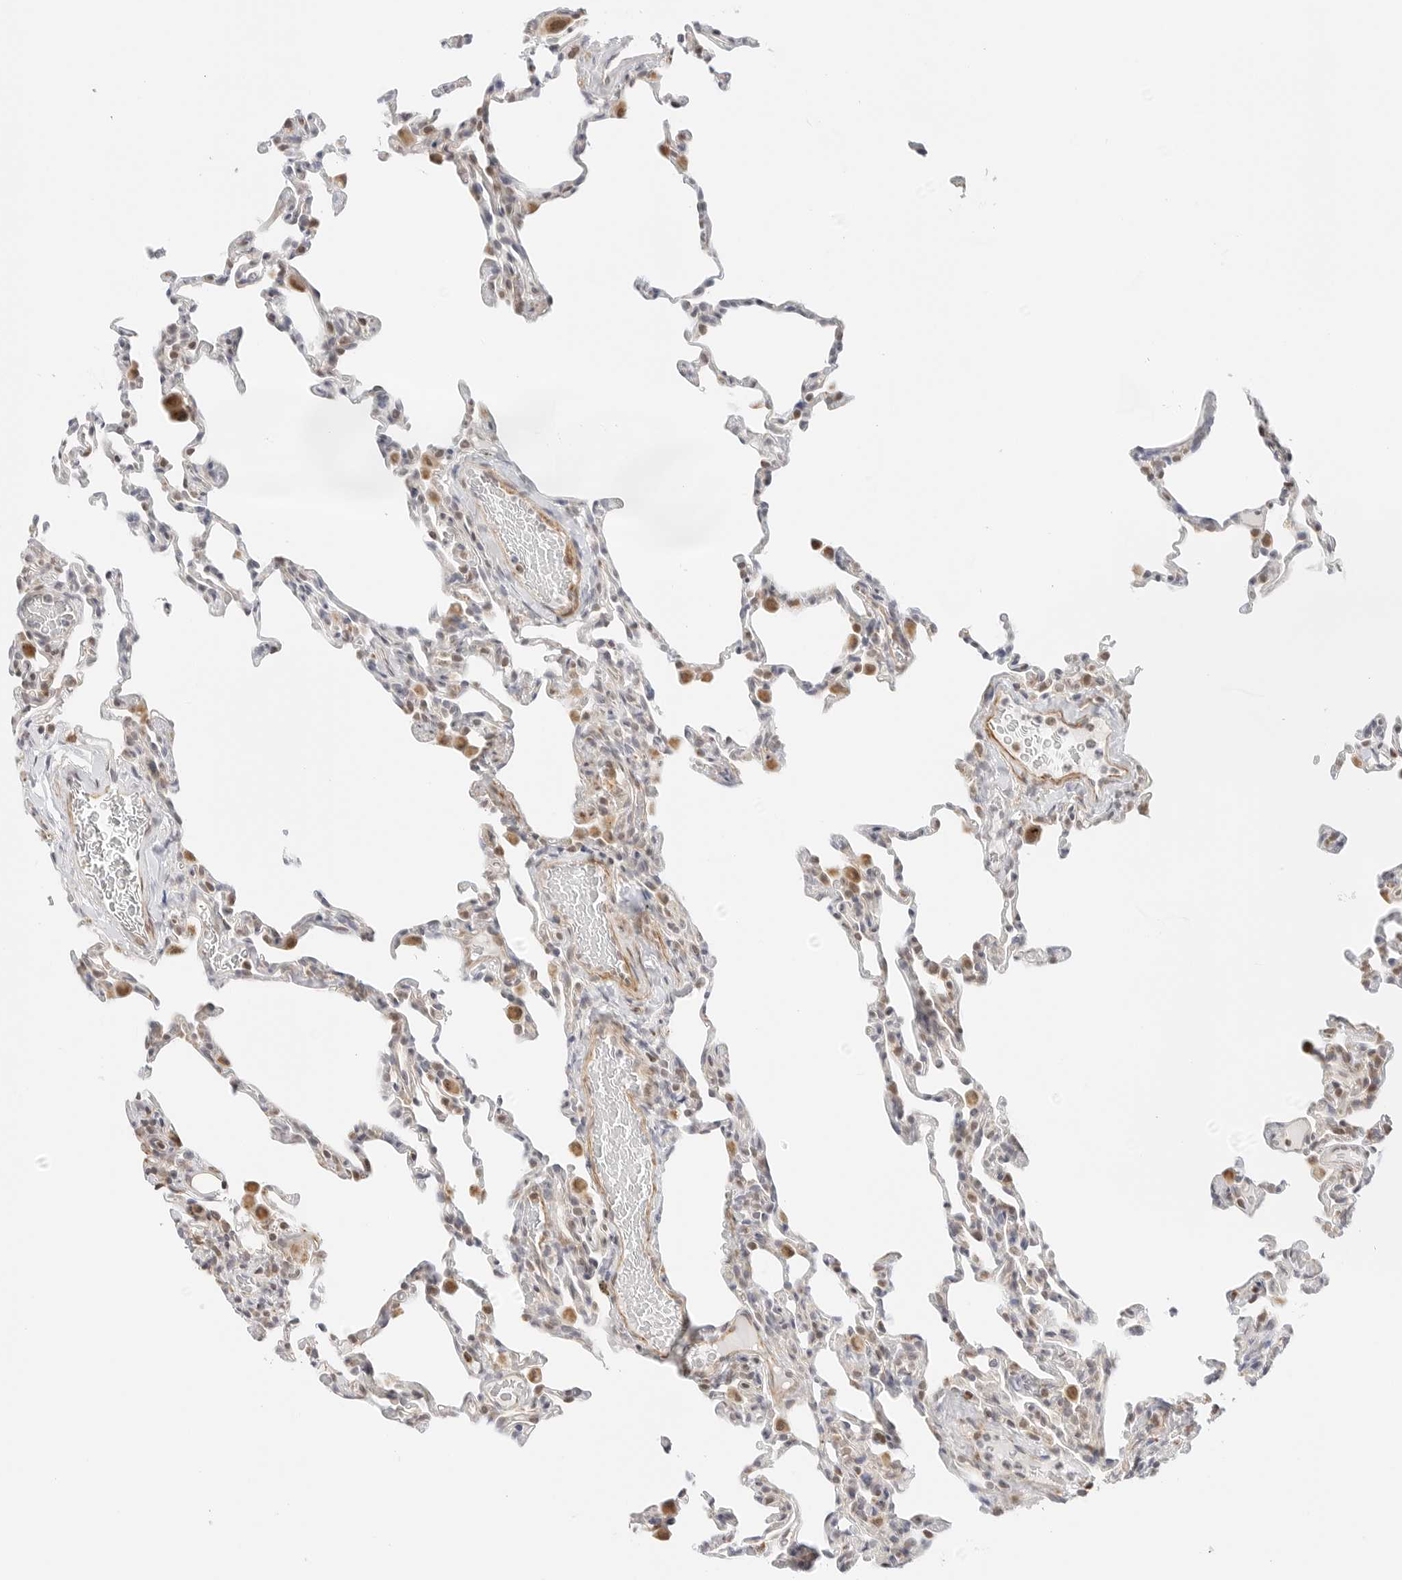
{"staining": {"intensity": "moderate", "quantity": "<25%", "location": "cytoplasmic/membranous"}, "tissue": "lung", "cell_type": "Alveolar cells", "image_type": "normal", "snomed": [{"axis": "morphology", "description": "Normal tissue, NOS"}, {"axis": "topography", "description": "Lung"}], "caption": "This photomicrograph shows immunohistochemistry staining of benign human lung, with low moderate cytoplasmic/membranous expression in approximately <25% of alveolar cells.", "gene": "GORAB", "patient": {"sex": "male", "age": 20}}